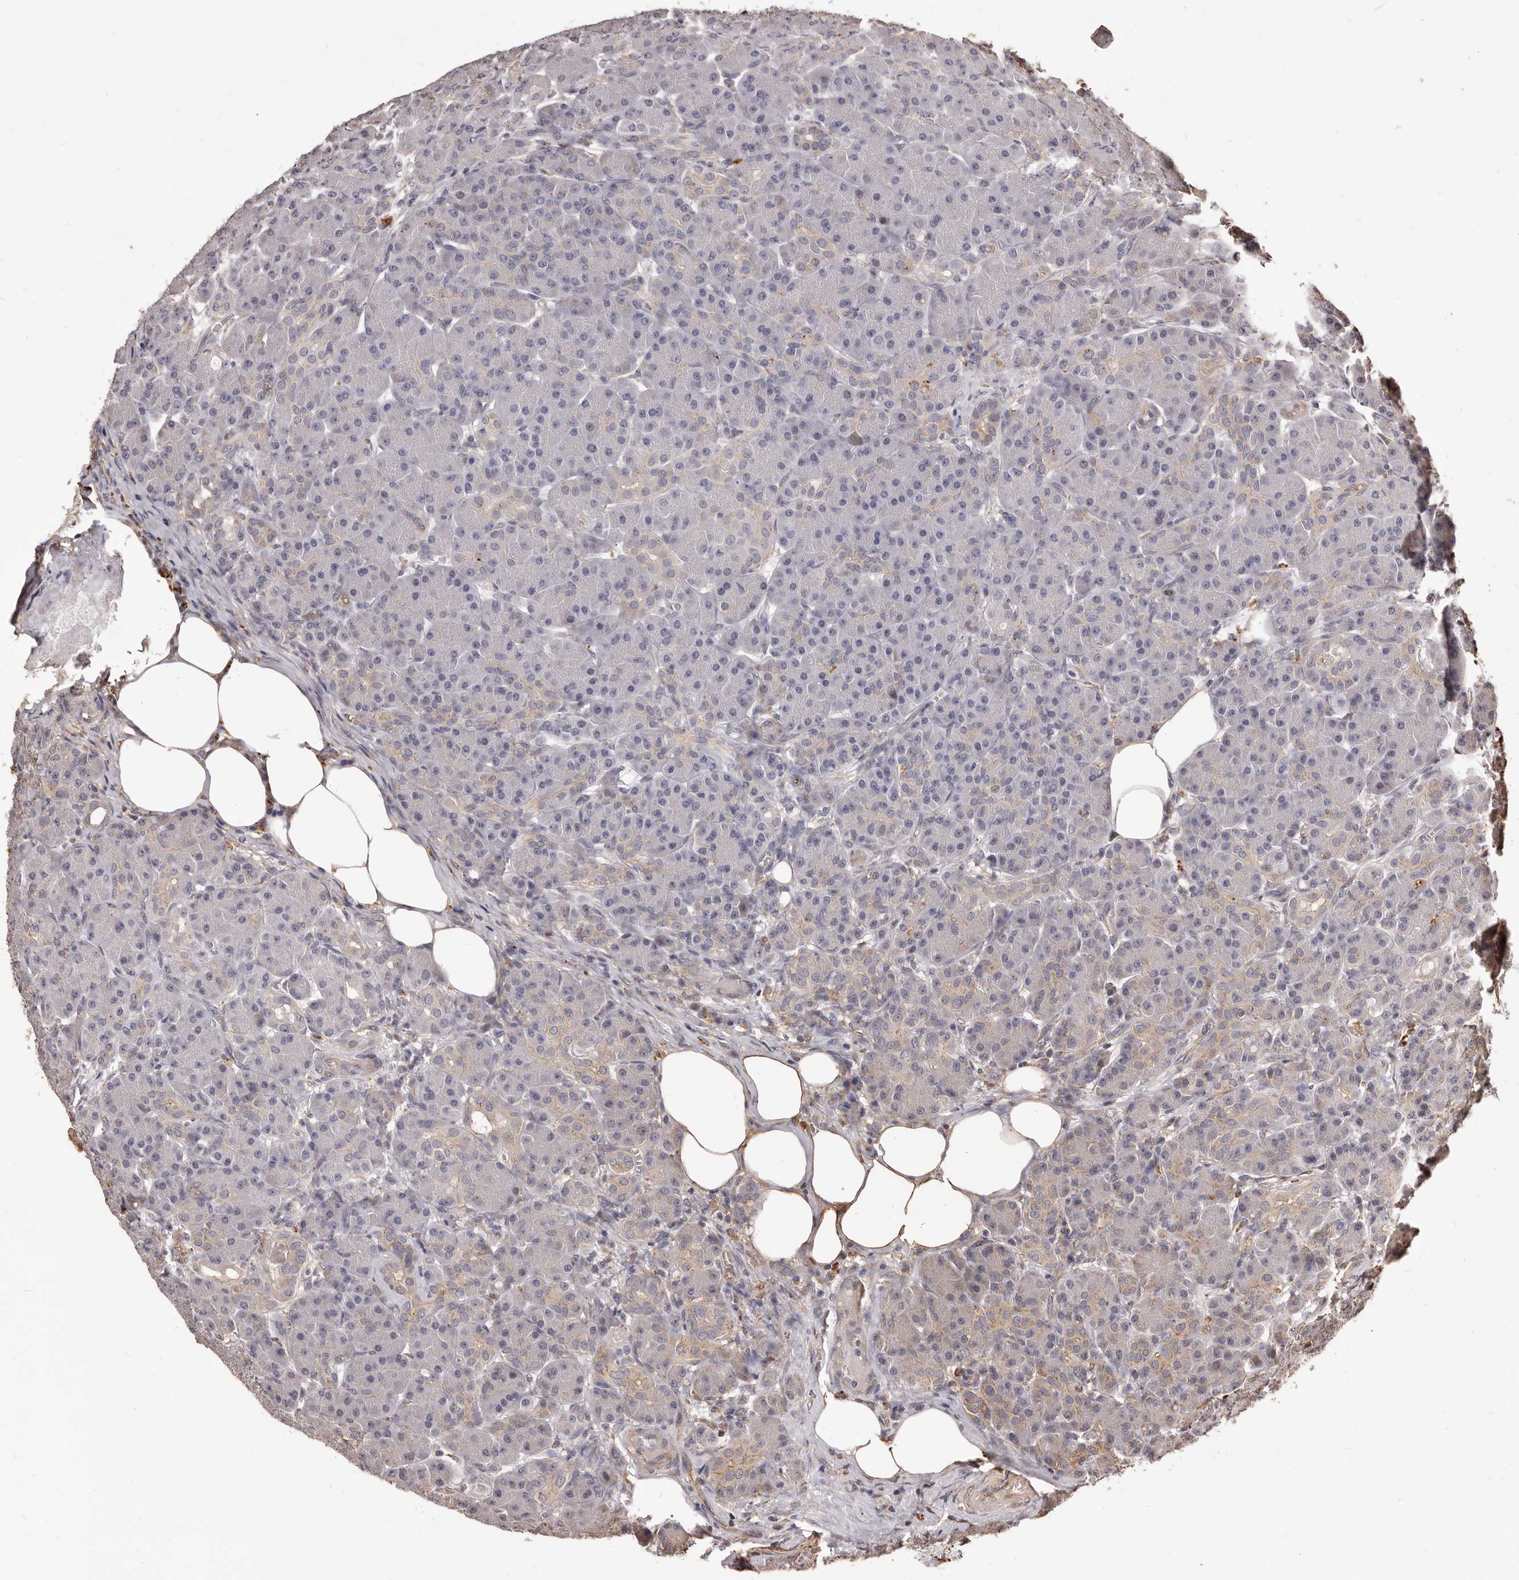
{"staining": {"intensity": "moderate", "quantity": "<25%", "location": "cytoplasmic/membranous"}, "tissue": "pancreas", "cell_type": "Exocrine glandular cells", "image_type": "normal", "snomed": [{"axis": "morphology", "description": "Normal tissue, NOS"}, {"axis": "topography", "description": "Pancreas"}], "caption": "Immunohistochemical staining of unremarkable human pancreas displays moderate cytoplasmic/membranous protein expression in about <25% of exocrine glandular cells. Nuclei are stained in blue.", "gene": "ALPK1", "patient": {"sex": "male", "age": 63}}